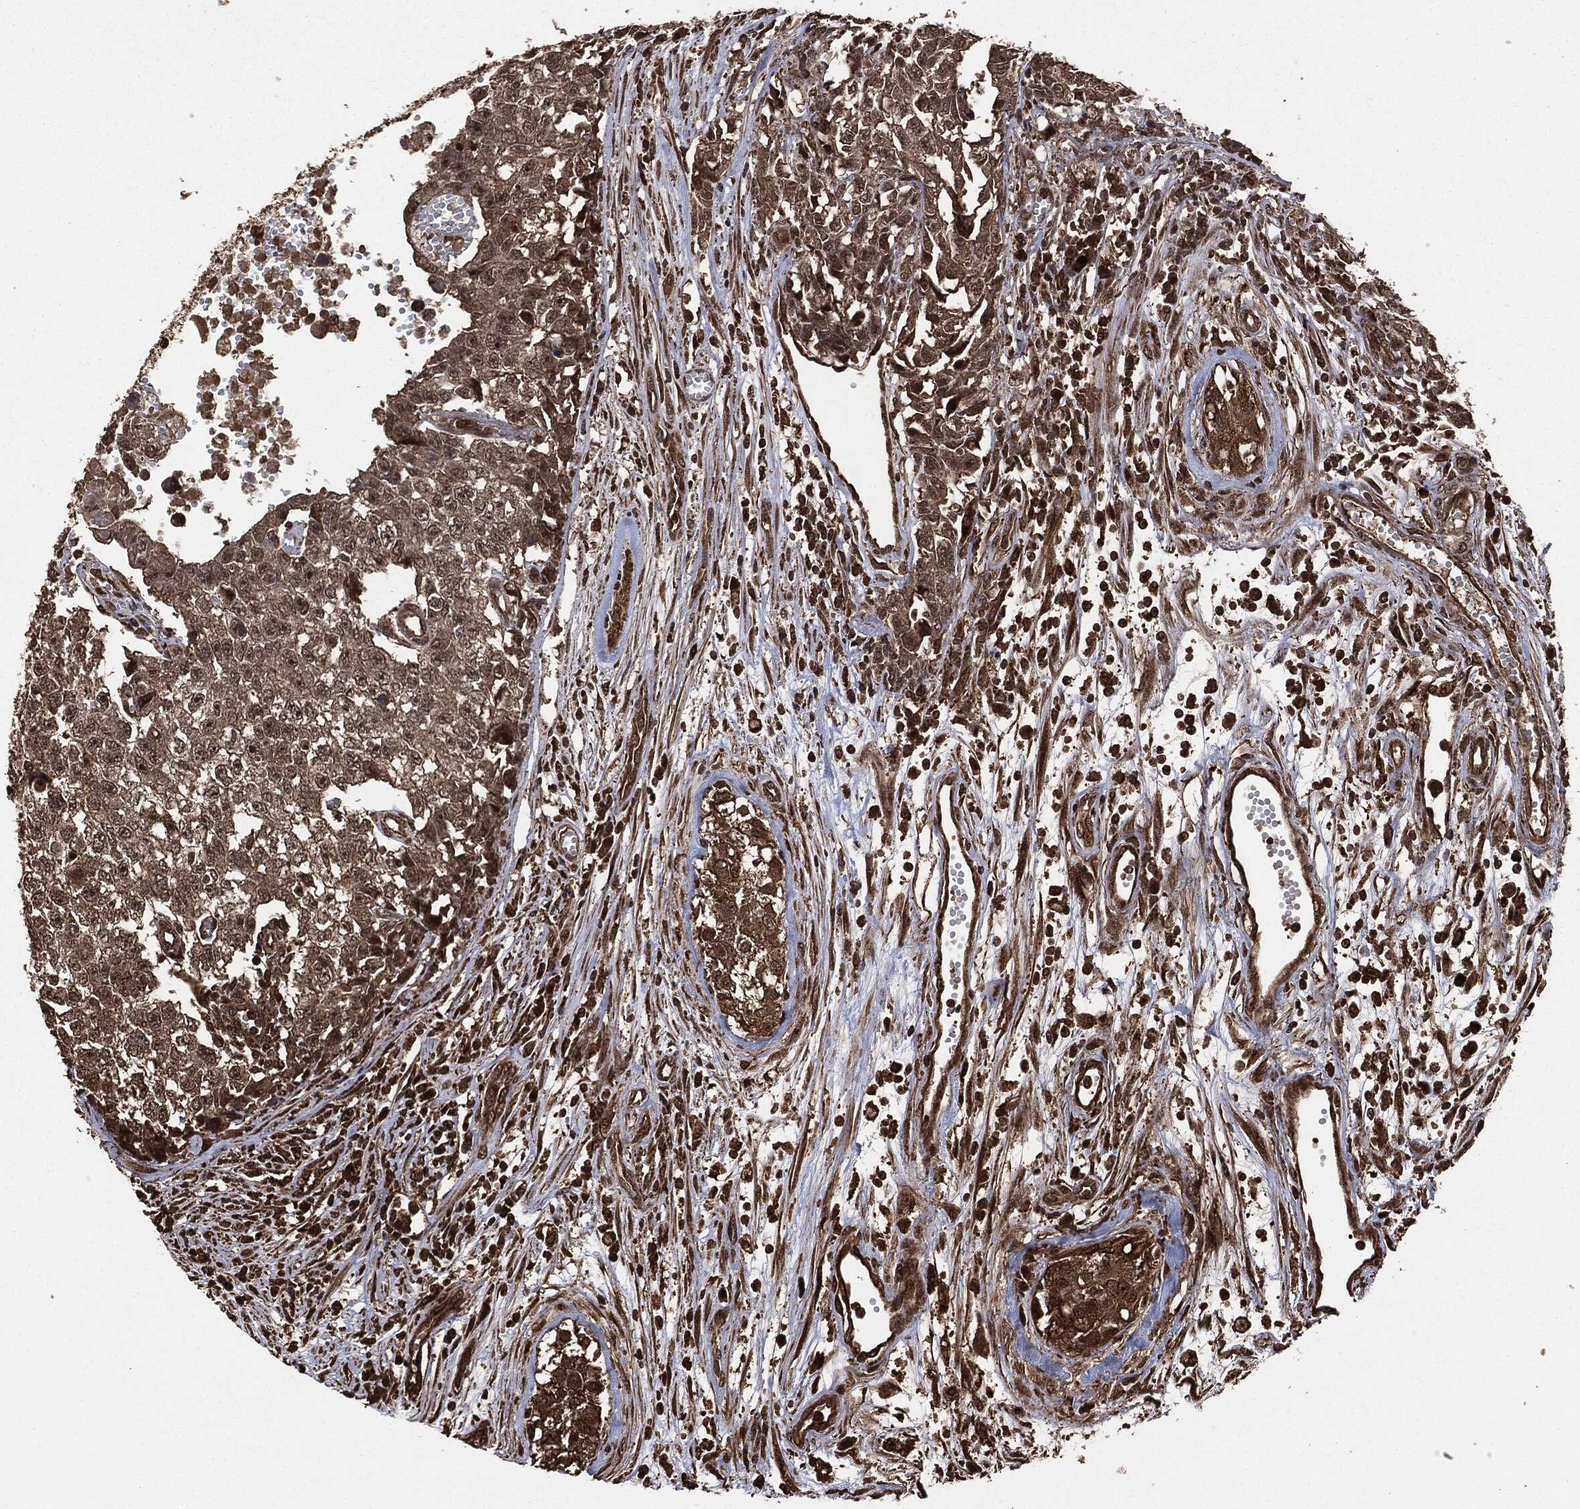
{"staining": {"intensity": "moderate", "quantity": "25%-75%", "location": "cytoplasmic/membranous,nuclear"}, "tissue": "testis cancer", "cell_type": "Tumor cells", "image_type": "cancer", "snomed": [{"axis": "morphology", "description": "Seminoma, NOS"}, {"axis": "morphology", "description": "Carcinoma, Embryonal, NOS"}, {"axis": "topography", "description": "Testis"}], "caption": "A photomicrograph of human testis cancer stained for a protein exhibits moderate cytoplasmic/membranous and nuclear brown staining in tumor cells.", "gene": "EGFR", "patient": {"sex": "male", "age": 22}}